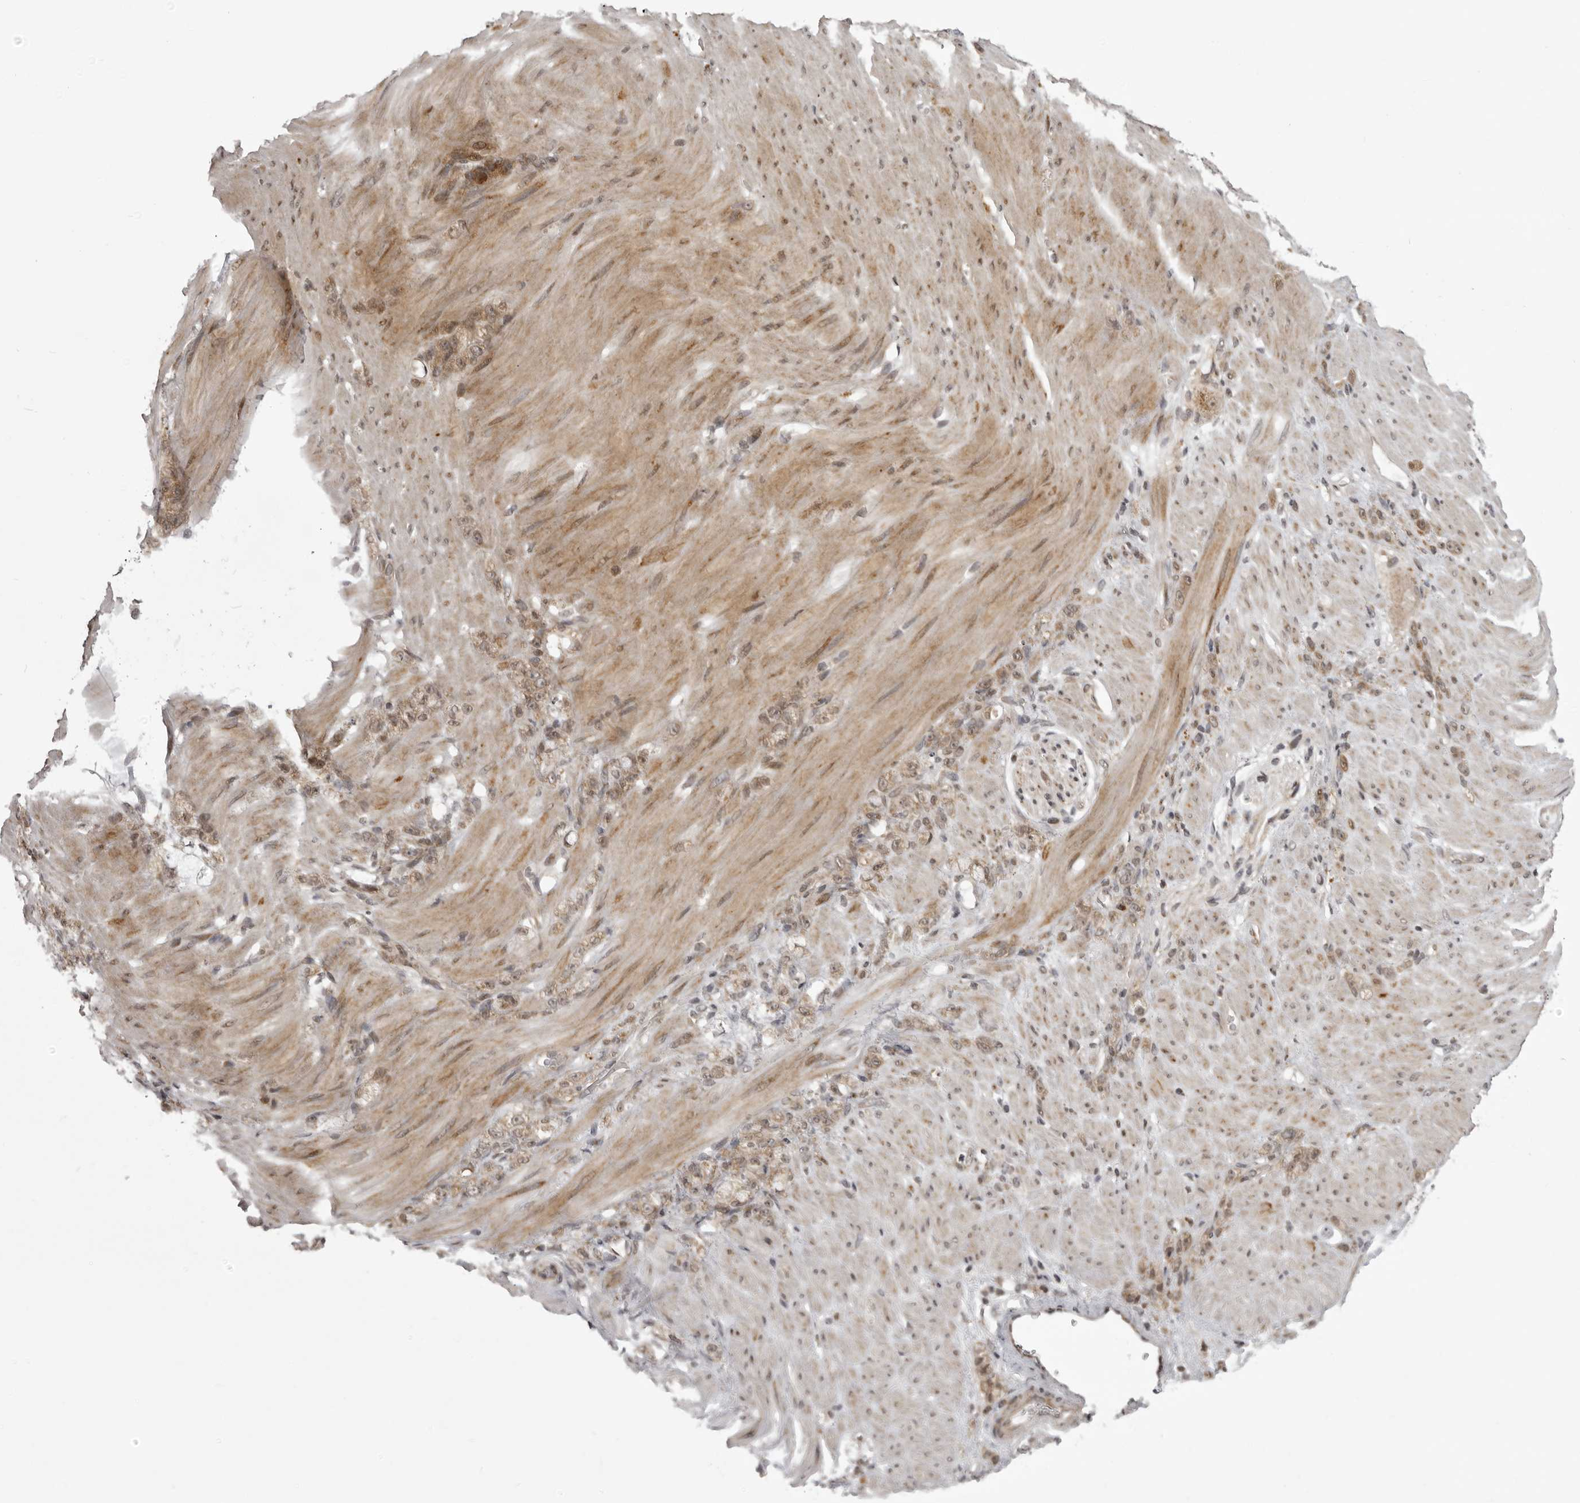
{"staining": {"intensity": "weak", "quantity": "25%-75%", "location": "cytoplasmic/membranous"}, "tissue": "stomach cancer", "cell_type": "Tumor cells", "image_type": "cancer", "snomed": [{"axis": "morphology", "description": "Normal tissue, NOS"}, {"axis": "morphology", "description": "Adenocarcinoma, NOS"}, {"axis": "topography", "description": "Stomach"}], "caption": "Stomach adenocarcinoma was stained to show a protein in brown. There is low levels of weak cytoplasmic/membranous staining in about 25%-75% of tumor cells.", "gene": "C1orf109", "patient": {"sex": "male", "age": 82}}